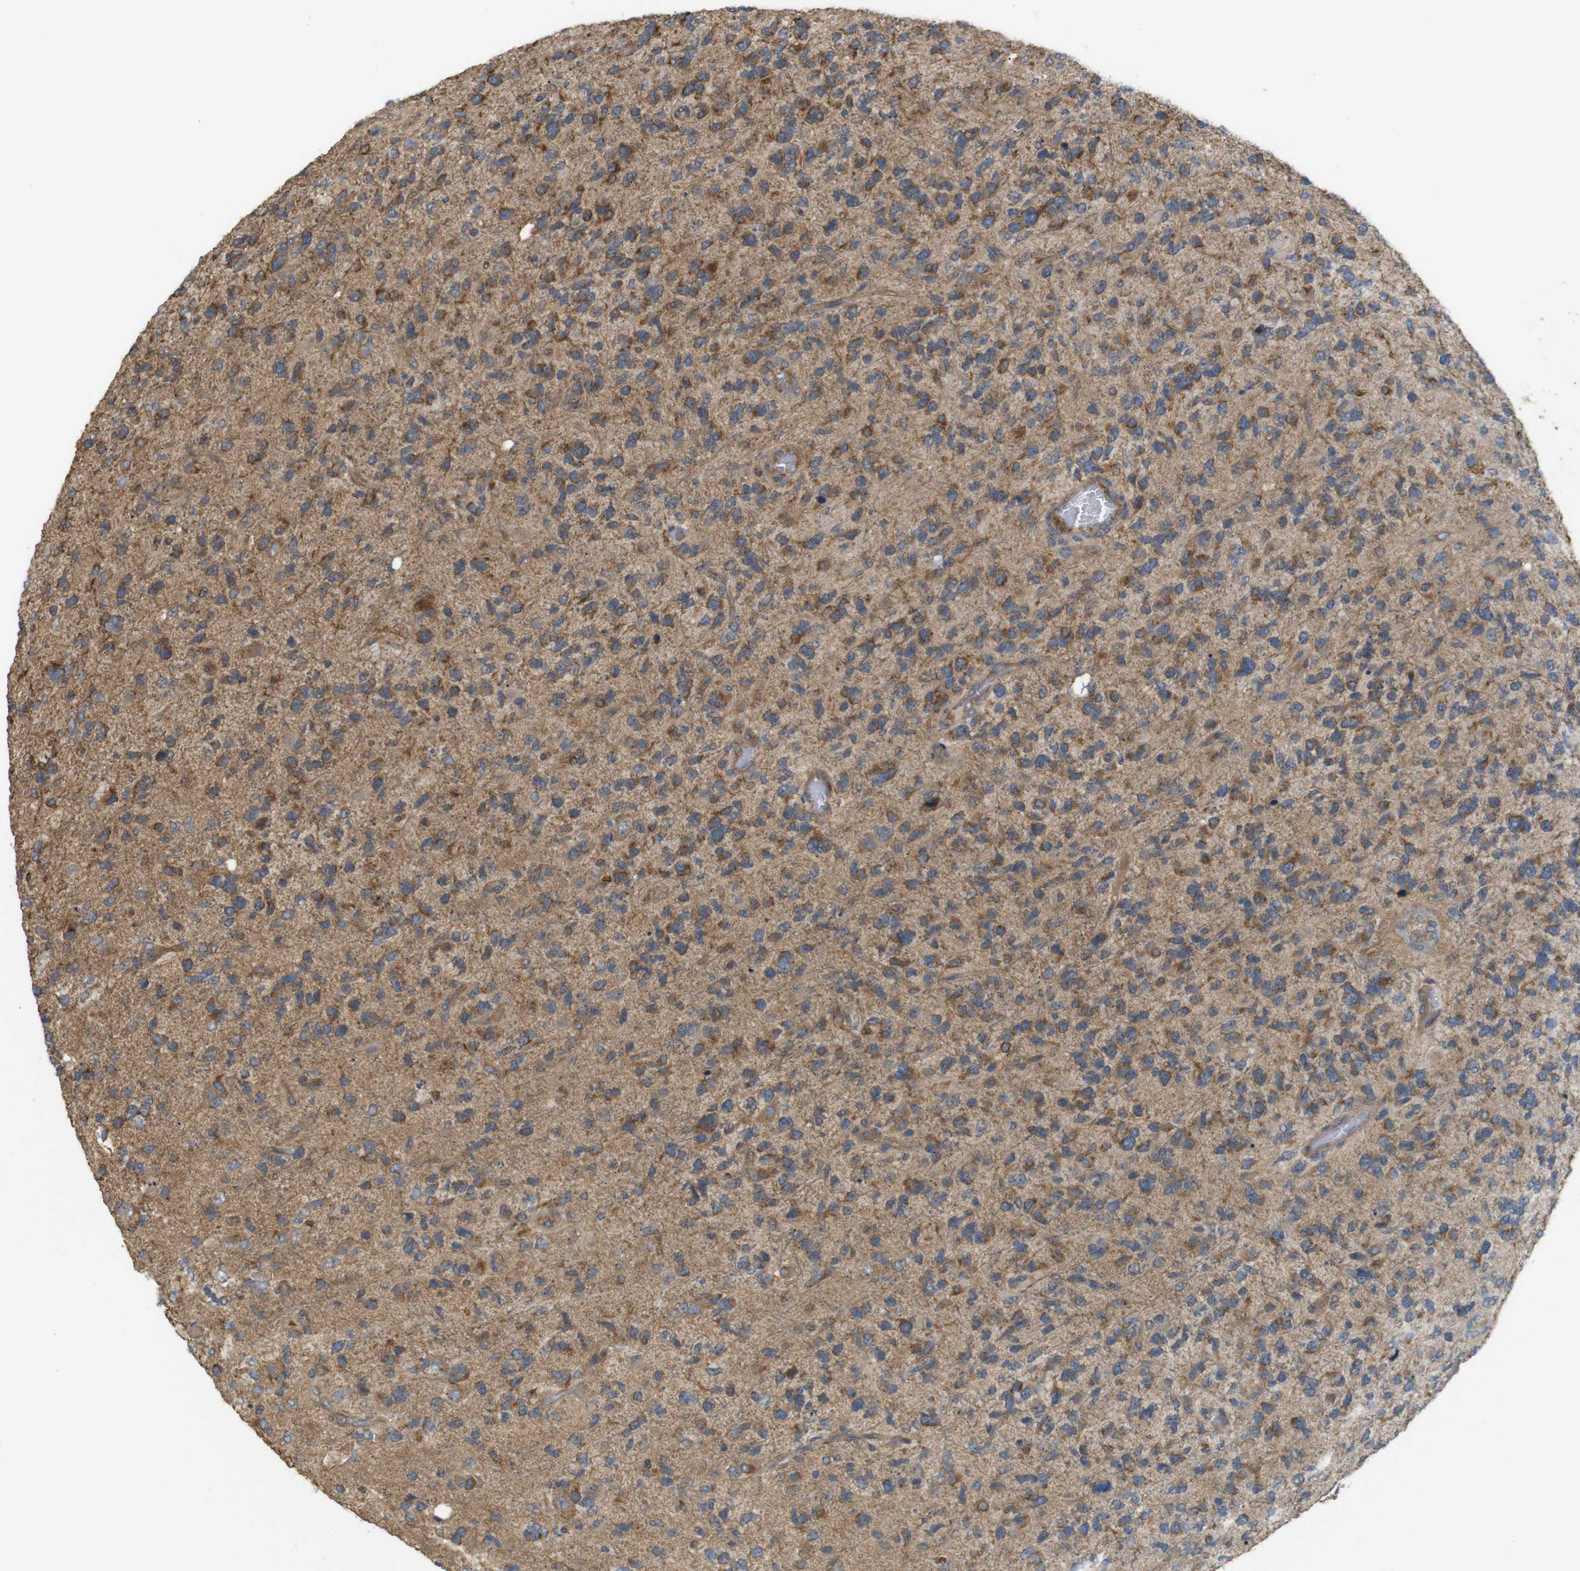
{"staining": {"intensity": "moderate", "quantity": ">75%", "location": "cytoplasmic/membranous"}, "tissue": "glioma", "cell_type": "Tumor cells", "image_type": "cancer", "snomed": [{"axis": "morphology", "description": "Glioma, malignant, High grade"}, {"axis": "topography", "description": "Brain"}], "caption": "Tumor cells show medium levels of moderate cytoplasmic/membranous positivity in approximately >75% of cells in glioma.", "gene": "KSR1", "patient": {"sex": "female", "age": 58}}